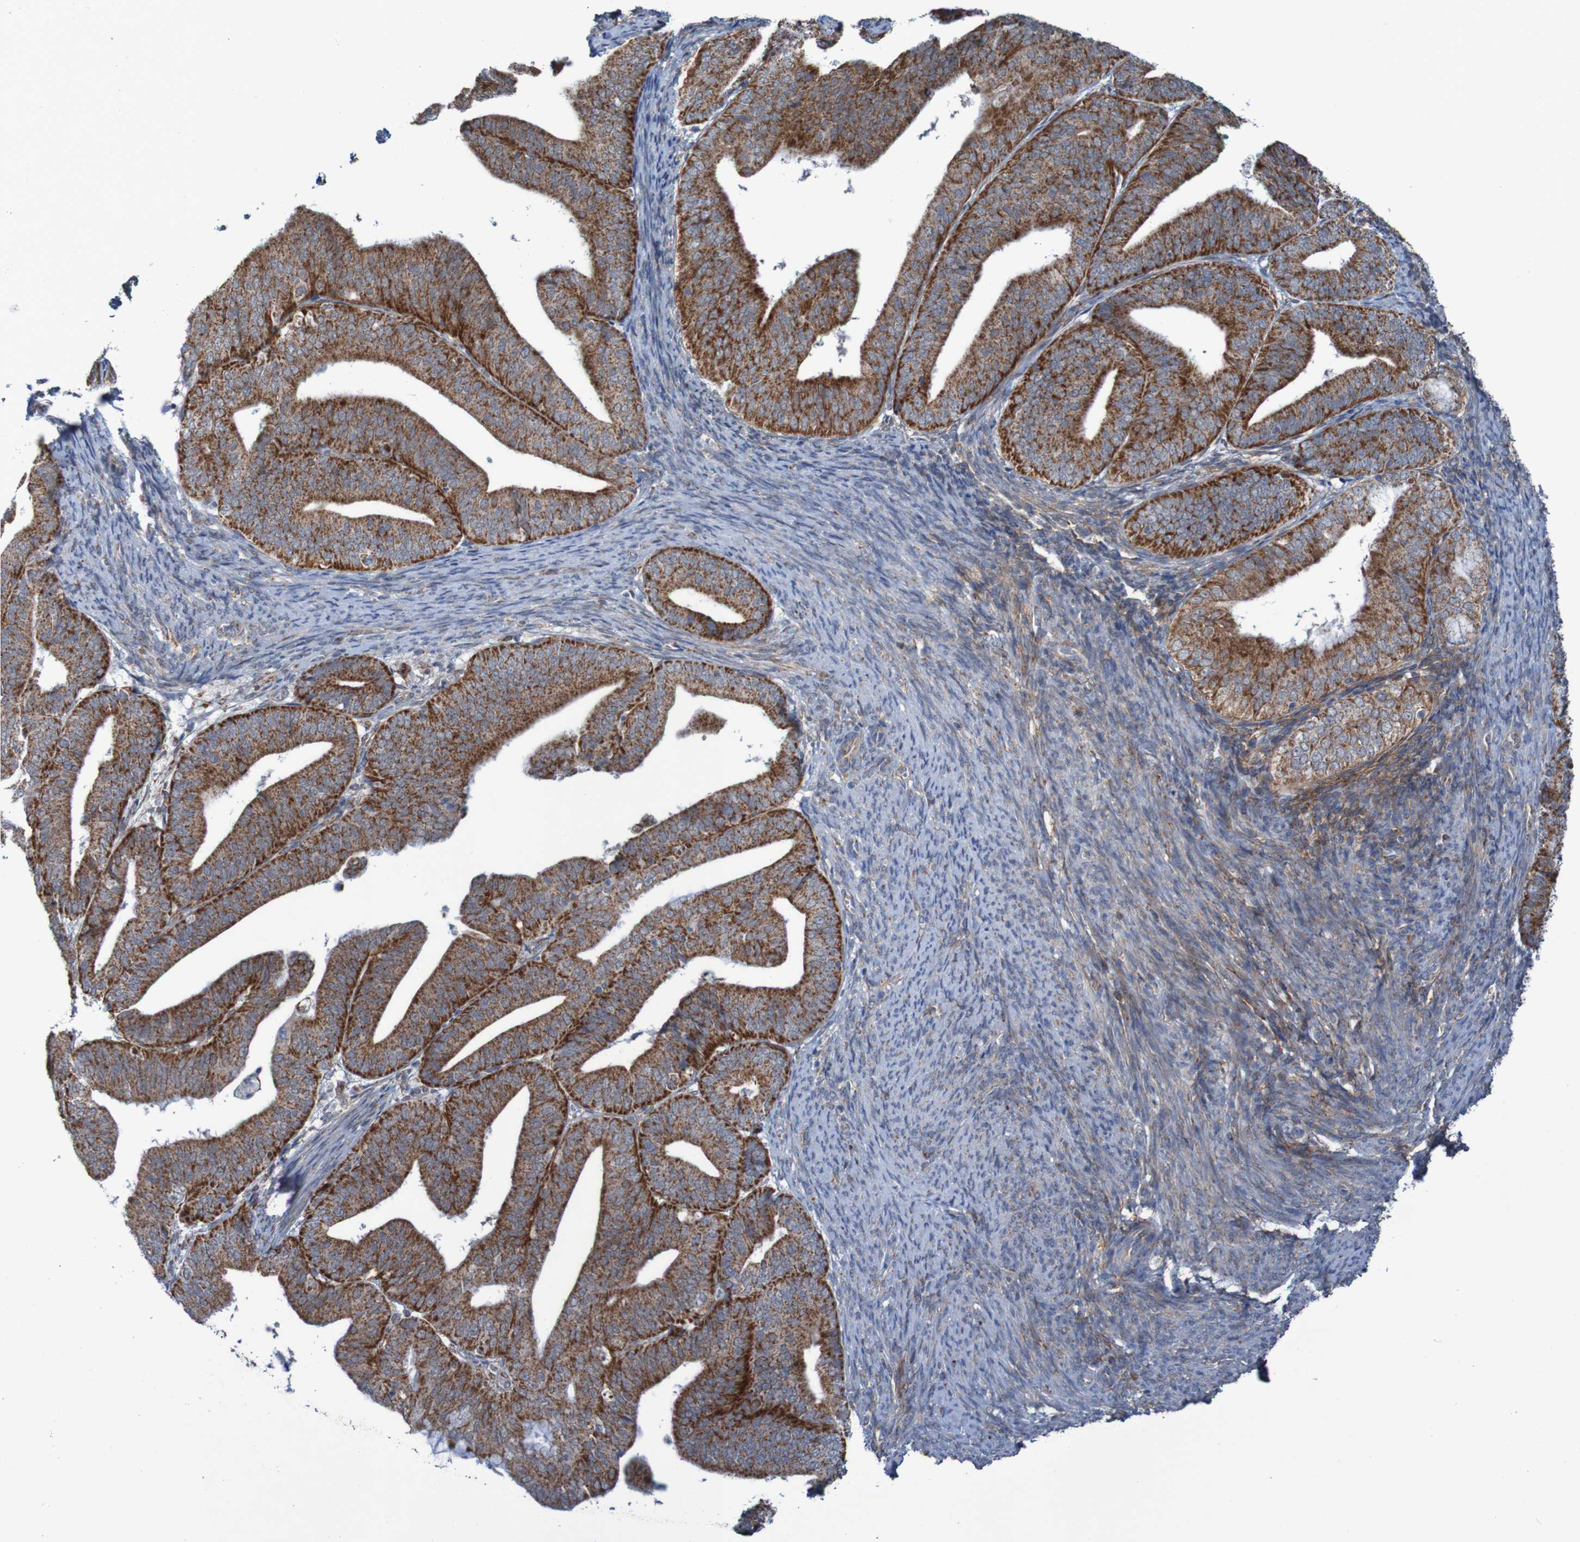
{"staining": {"intensity": "strong", "quantity": ">75%", "location": "cytoplasmic/membranous"}, "tissue": "endometrial cancer", "cell_type": "Tumor cells", "image_type": "cancer", "snomed": [{"axis": "morphology", "description": "Adenocarcinoma, NOS"}, {"axis": "topography", "description": "Endometrium"}], "caption": "Adenocarcinoma (endometrial) stained for a protein (brown) reveals strong cytoplasmic/membranous positive positivity in about >75% of tumor cells.", "gene": "CCDC51", "patient": {"sex": "female", "age": 63}}